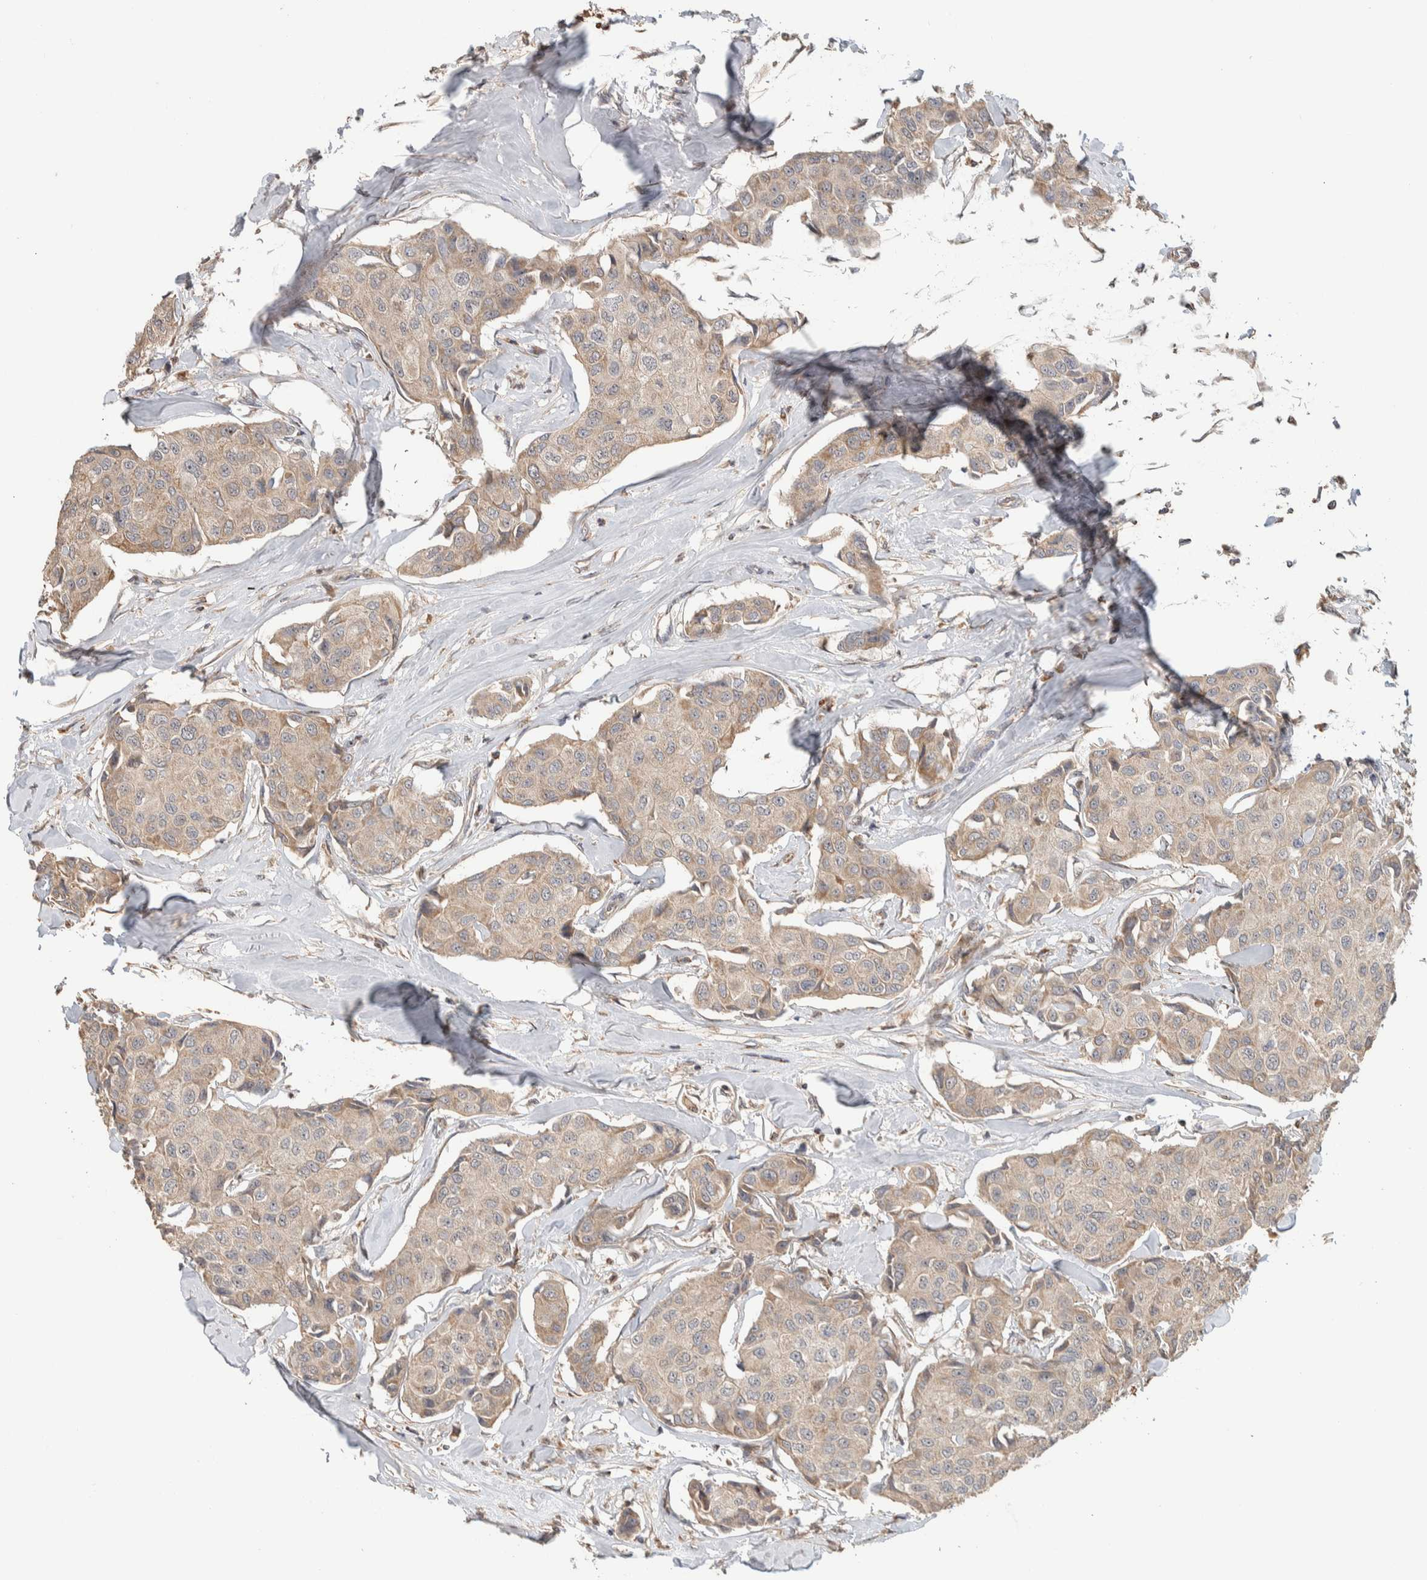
{"staining": {"intensity": "weak", "quantity": ">75%", "location": "cytoplasmic/membranous"}, "tissue": "breast cancer", "cell_type": "Tumor cells", "image_type": "cancer", "snomed": [{"axis": "morphology", "description": "Duct carcinoma"}, {"axis": "topography", "description": "Breast"}], "caption": "Immunohistochemical staining of human breast invasive ductal carcinoma reveals low levels of weak cytoplasmic/membranous positivity in approximately >75% of tumor cells.", "gene": "VPS53", "patient": {"sex": "female", "age": 80}}